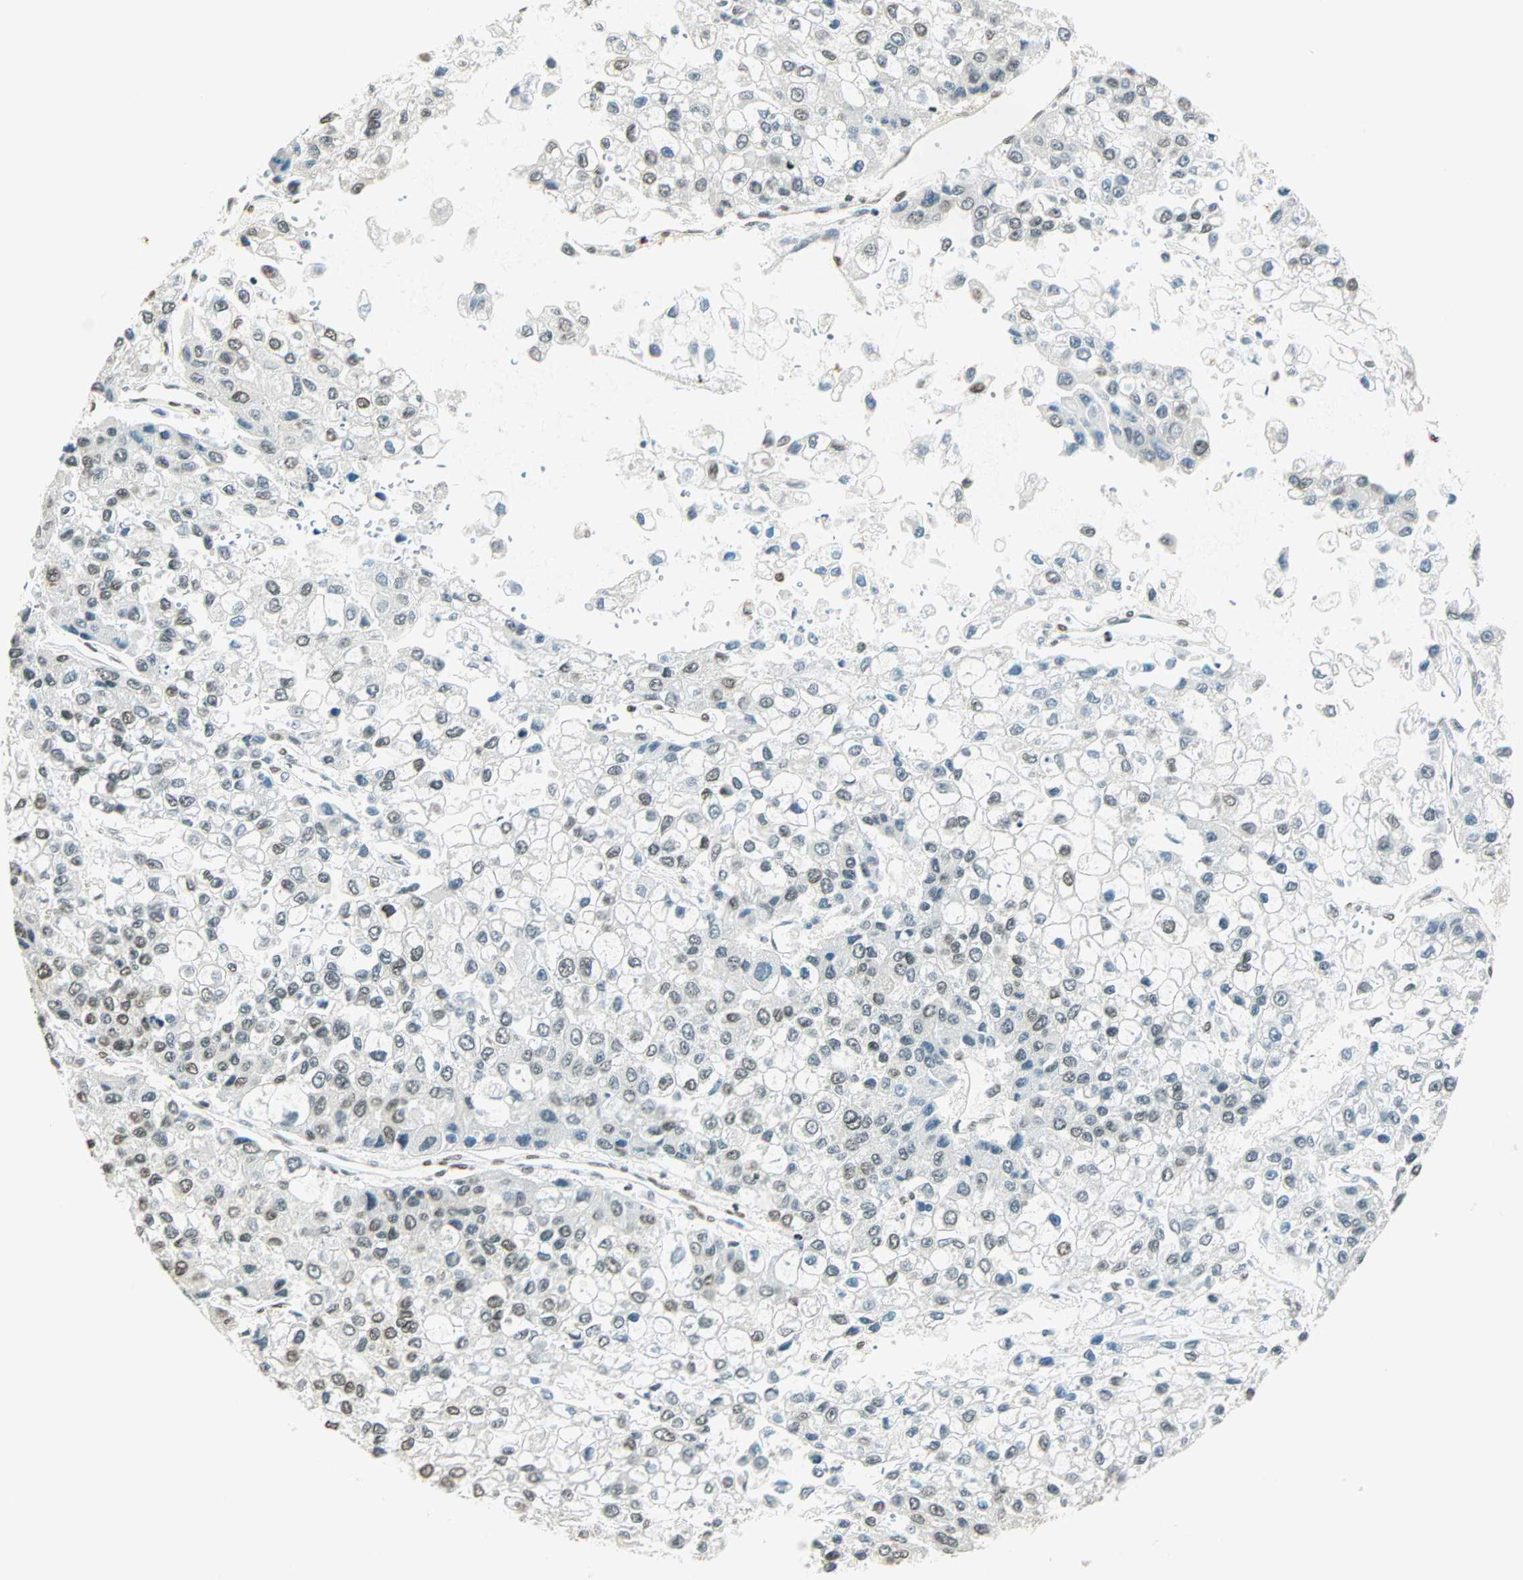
{"staining": {"intensity": "weak", "quantity": "<25%", "location": "nuclear"}, "tissue": "liver cancer", "cell_type": "Tumor cells", "image_type": "cancer", "snomed": [{"axis": "morphology", "description": "Carcinoma, Hepatocellular, NOS"}, {"axis": "topography", "description": "Liver"}], "caption": "An immunohistochemistry (IHC) image of liver cancer (hepatocellular carcinoma) is shown. There is no staining in tumor cells of liver cancer (hepatocellular carcinoma).", "gene": "FANCG", "patient": {"sex": "female", "age": 66}}